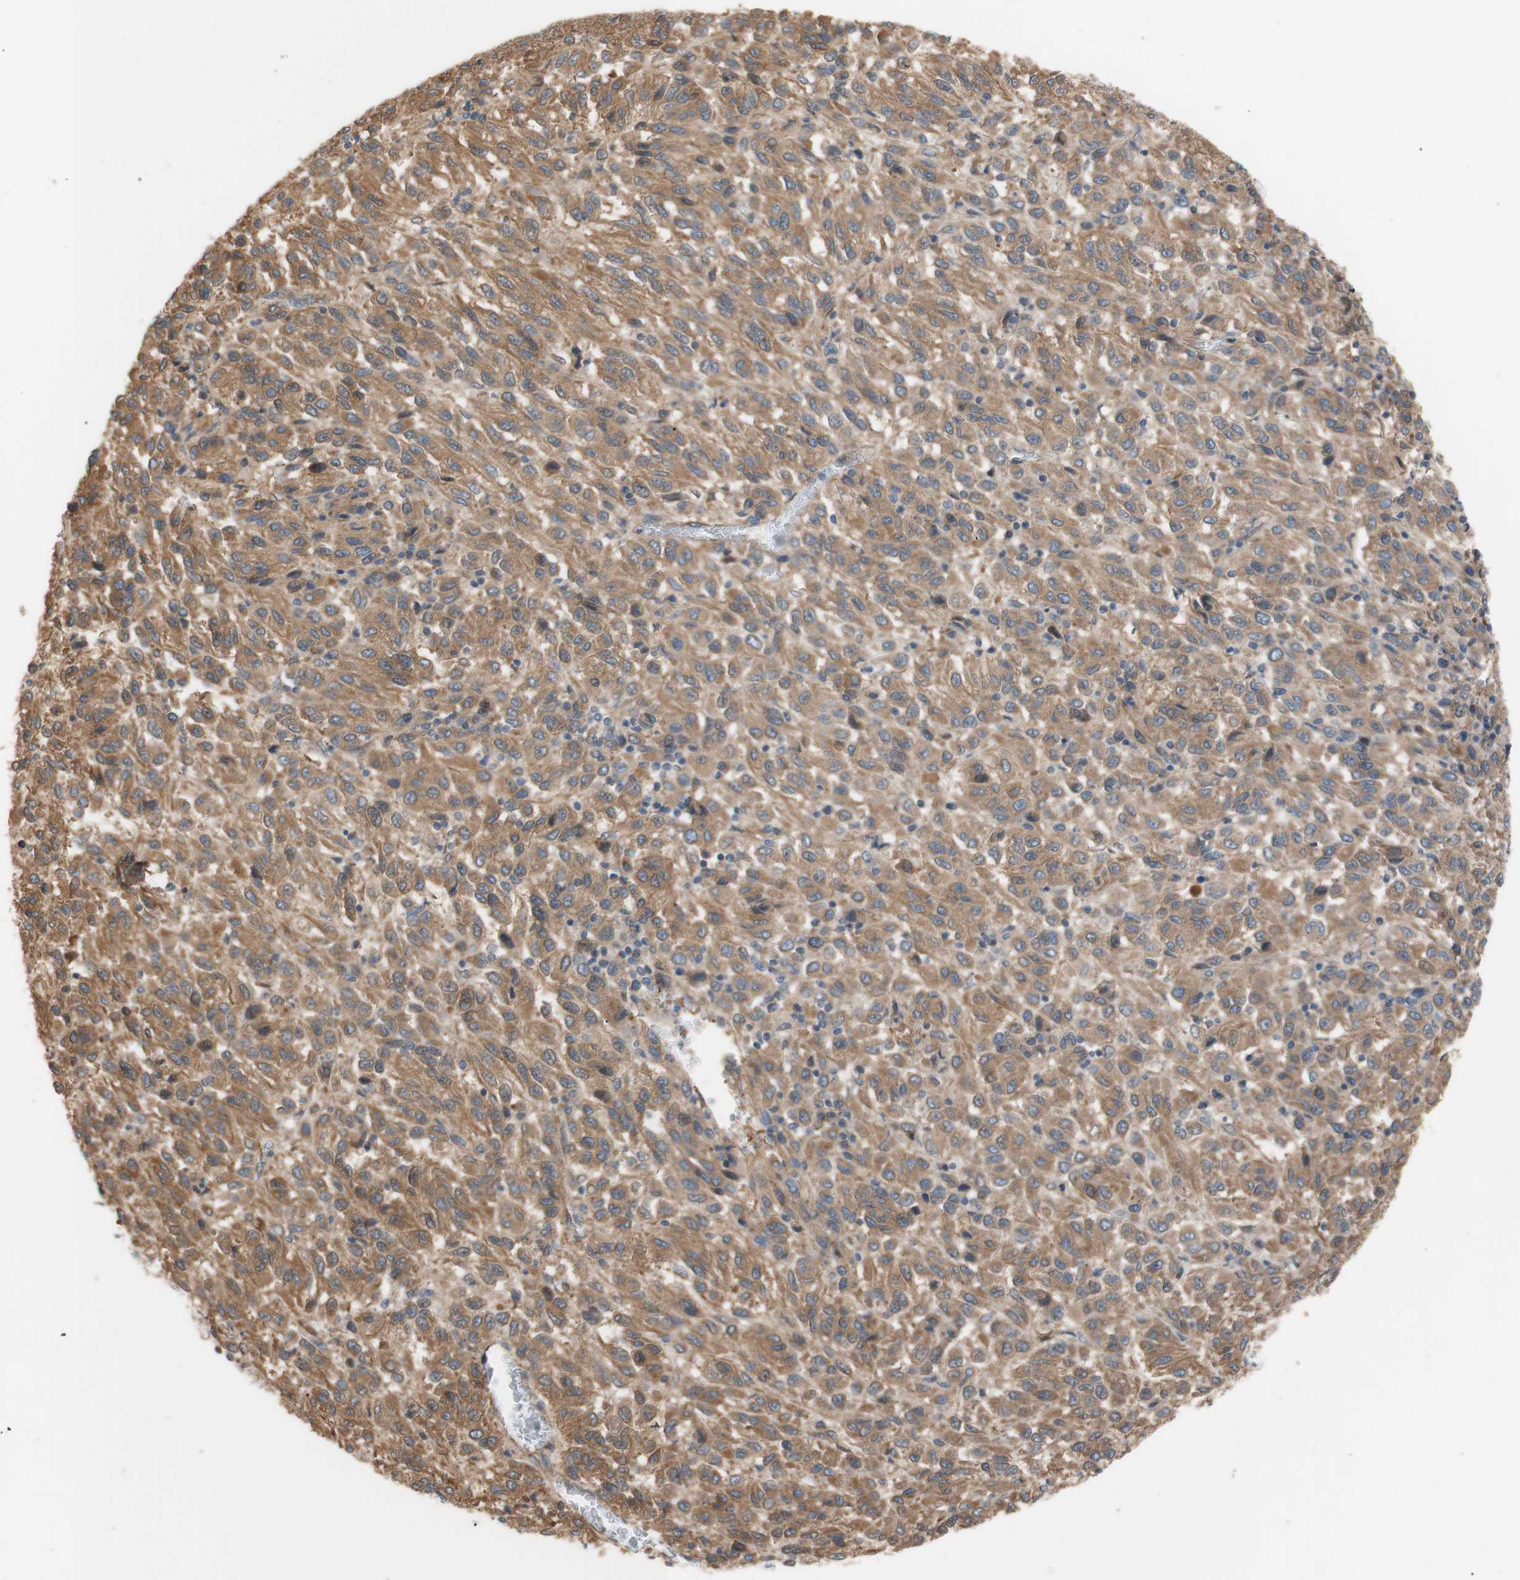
{"staining": {"intensity": "moderate", "quantity": ">75%", "location": "cytoplasmic/membranous"}, "tissue": "melanoma", "cell_type": "Tumor cells", "image_type": "cancer", "snomed": [{"axis": "morphology", "description": "Malignant melanoma, Metastatic site"}, {"axis": "topography", "description": "Lung"}], "caption": "DAB (3,3'-diaminobenzidine) immunohistochemical staining of human melanoma reveals moderate cytoplasmic/membranous protein staining in about >75% of tumor cells. (DAB = brown stain, brightfield microscopy at high magnification).", "gene": "DYNLRB1", "patient": {"sex": "male", "age": 64}}